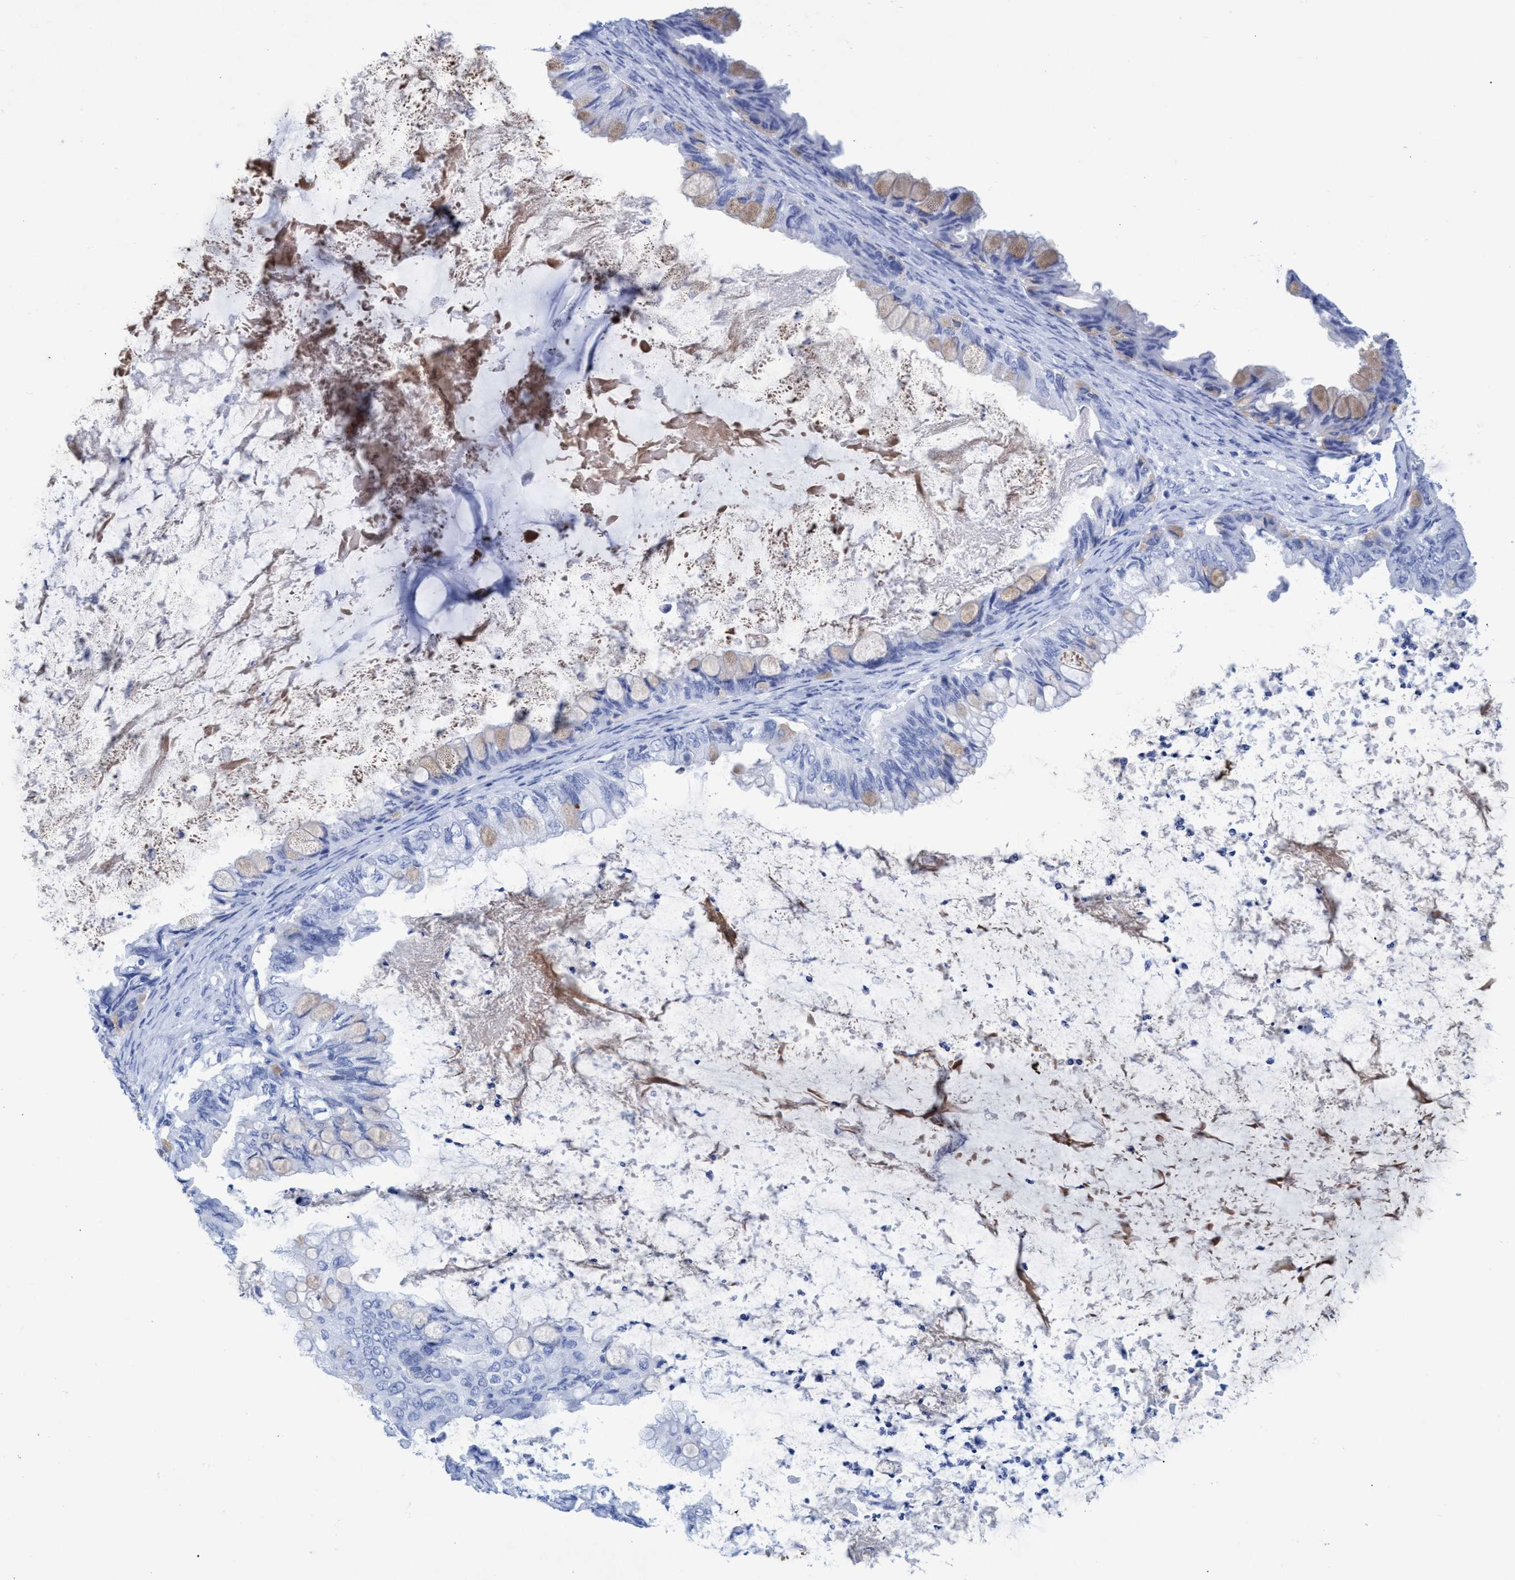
{"staining": {"intensity": "weak", "quantity": "<25%", "location": "cytoplasmic/membranous"}, "tissue": "ovarian cancer", "cell_type": "Tumor cells", "image_type": "cancer", "snomed": [{"axis": "morphology", "description": "Cystadenocarcinoma, mucinous, NOS"}, {"axis": "topography", "description": "Ovary"}], "caption": "Immunohistochemical staining of ovarian cancer demonstrates no significant staining in tumor cells. The staining was performed using DAB (3,3'-diaminobenzidine) to visualize the protein expression in brown, while the nuclei were stained in blue with hematoxylin (Magnification: 20x).", "gene": "INSL6", "patient": {"sex": "female", "age": 80}}